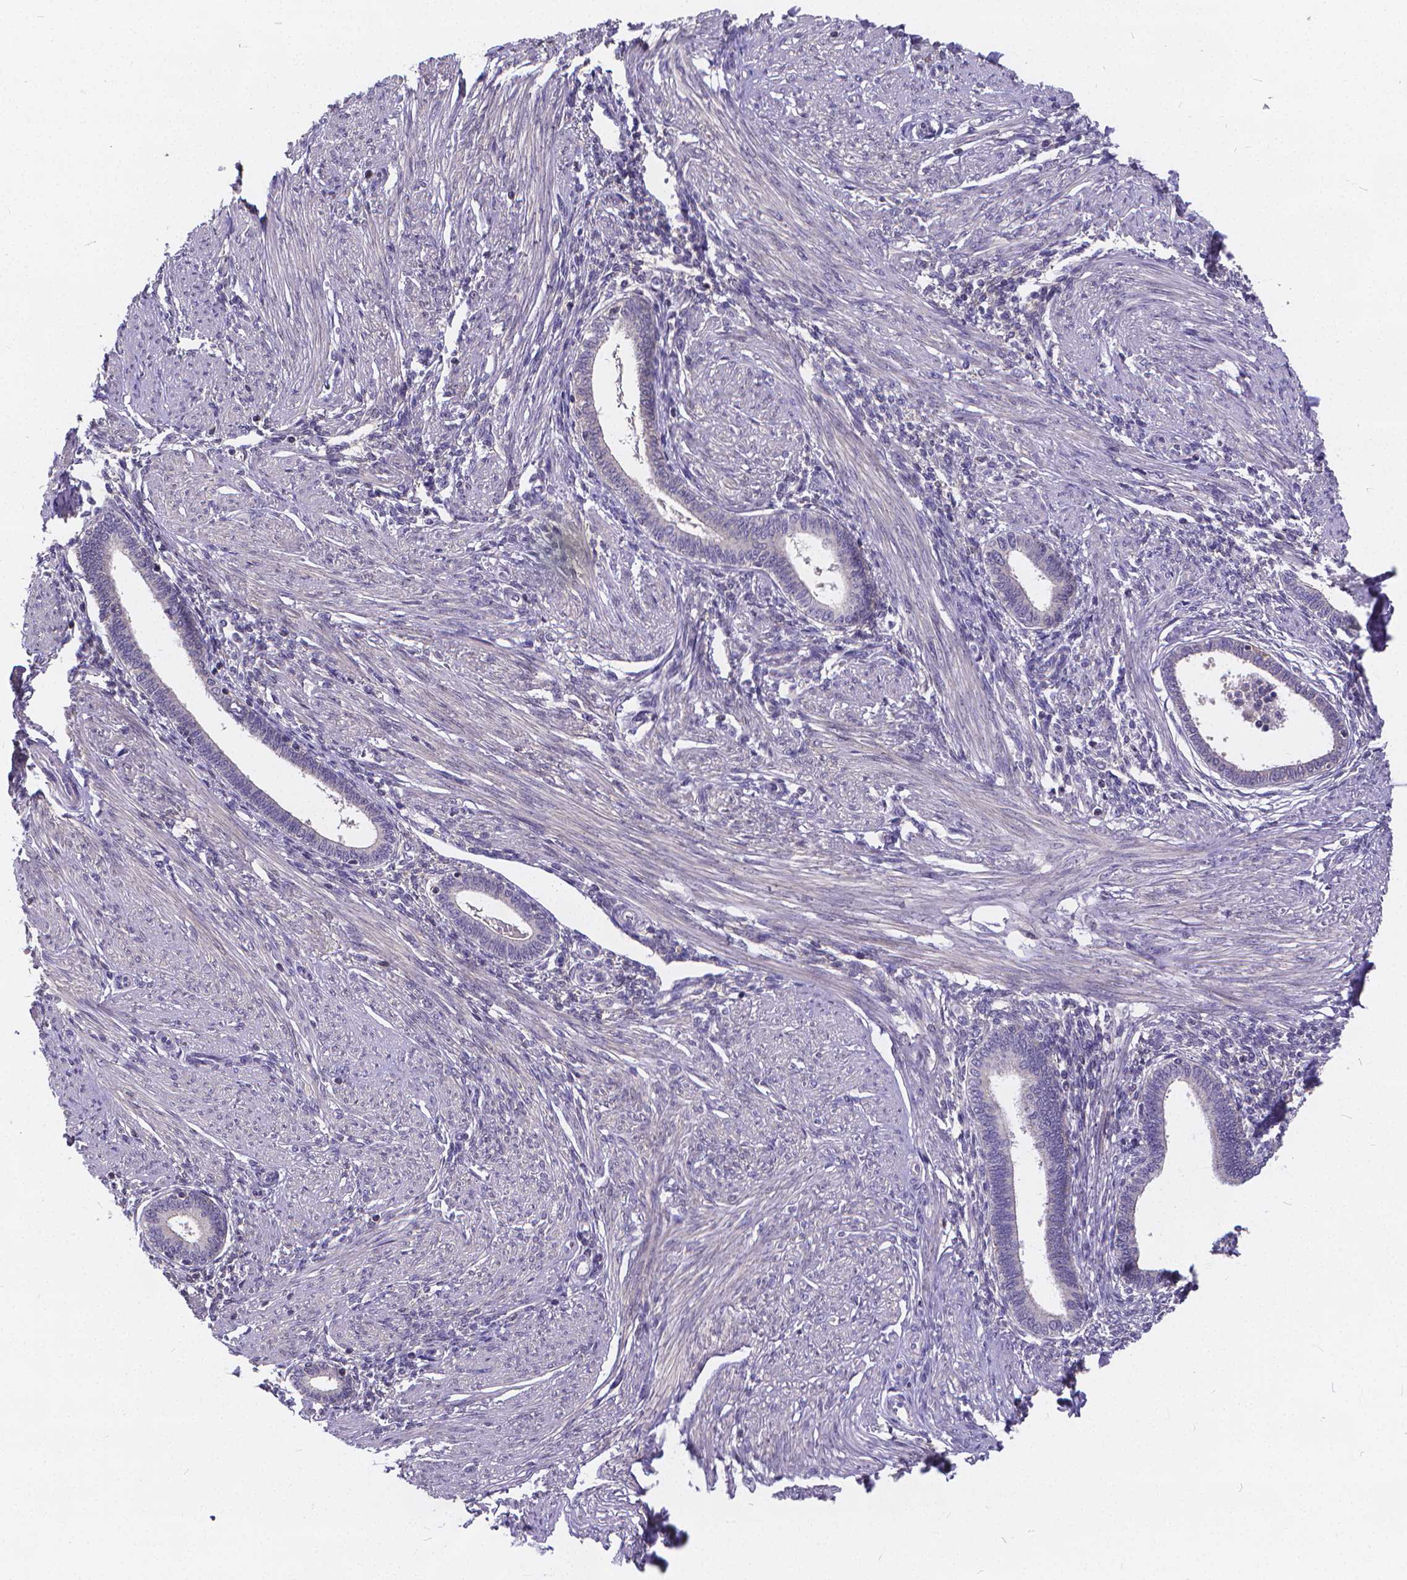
{"staining": {"intensity": "negative", "quantity": "none", "location": "none"}, "tissue": "endometrium", "cell_type": "Cells in endometrial stroma", "image_type": "normal", "snomed": [{"axis": "morphology", "description": "Normal tissue, NOS"}, {"axis": "topography", "description": "Endometrium"}], "caption": "DAB (3,3'-diaminobenzidine) immunohistochemical staining of unremarkable human endometrium shows no significant positivity in cells in endometrial stroma.", "gene": "GLRB", "patient": {"sex": "female", "age": 42}}